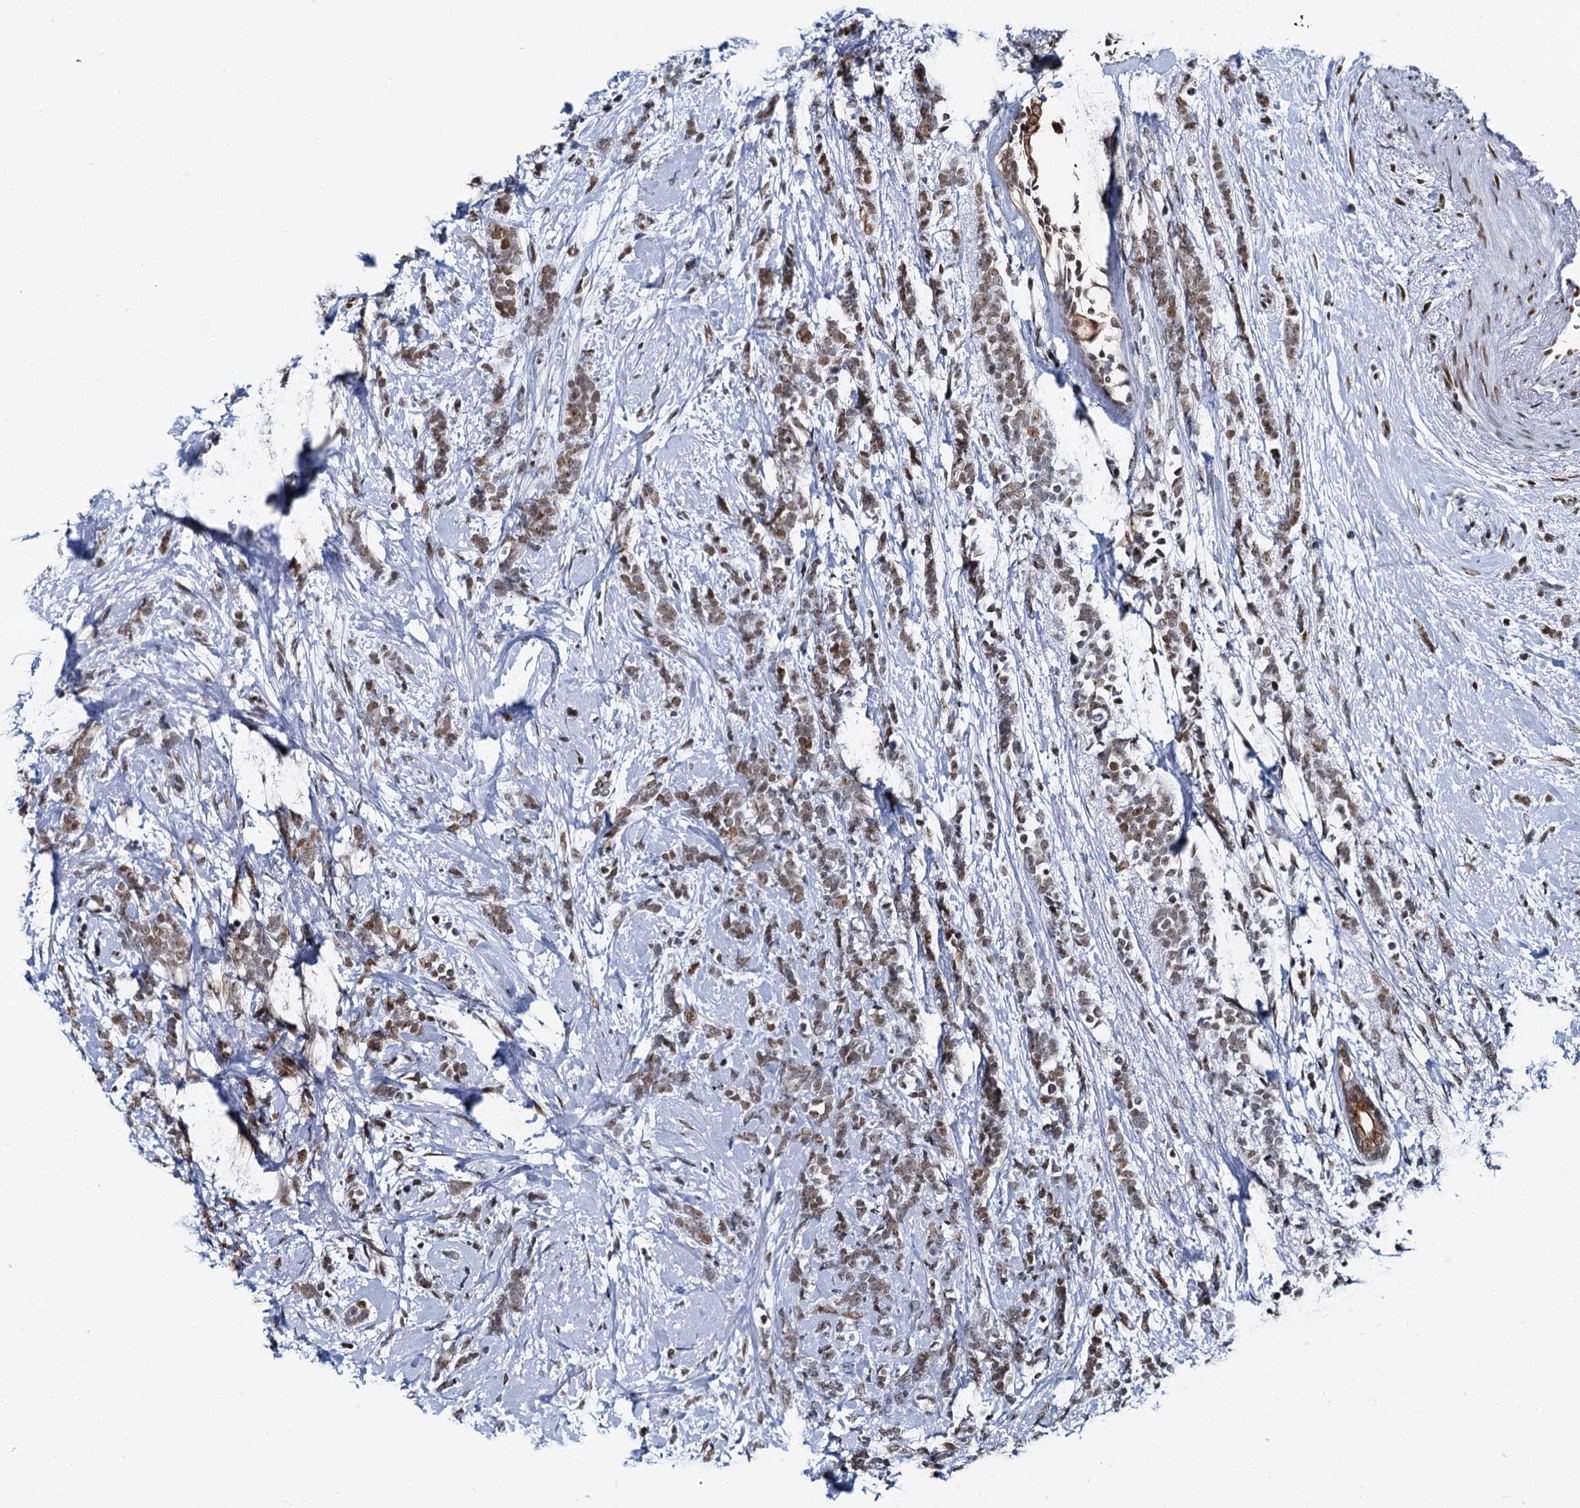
{"staining": {"intensity": "weak", "quantity": ">75%", "location": "nuclear"}, "tissue": "breast cancer", "cell_type": "Tumor cells", "image_type": "cancer", "snomed": [{"axis": "morphology", "description": "Lobular carcinoma"}, {"axis": "topography", "description": "Breast"}], "caption": "This histopathology image exhibits breast cancer (lobular carcinoma) stained with immunohistochemistry (IHC) to label a protein in brown. The nuclear of tumor cells show weak positivity for the protein. Nuclei are counter-stained blue.", "gene": "CMAS", "patient": {"sex": "female", "age": 58}}